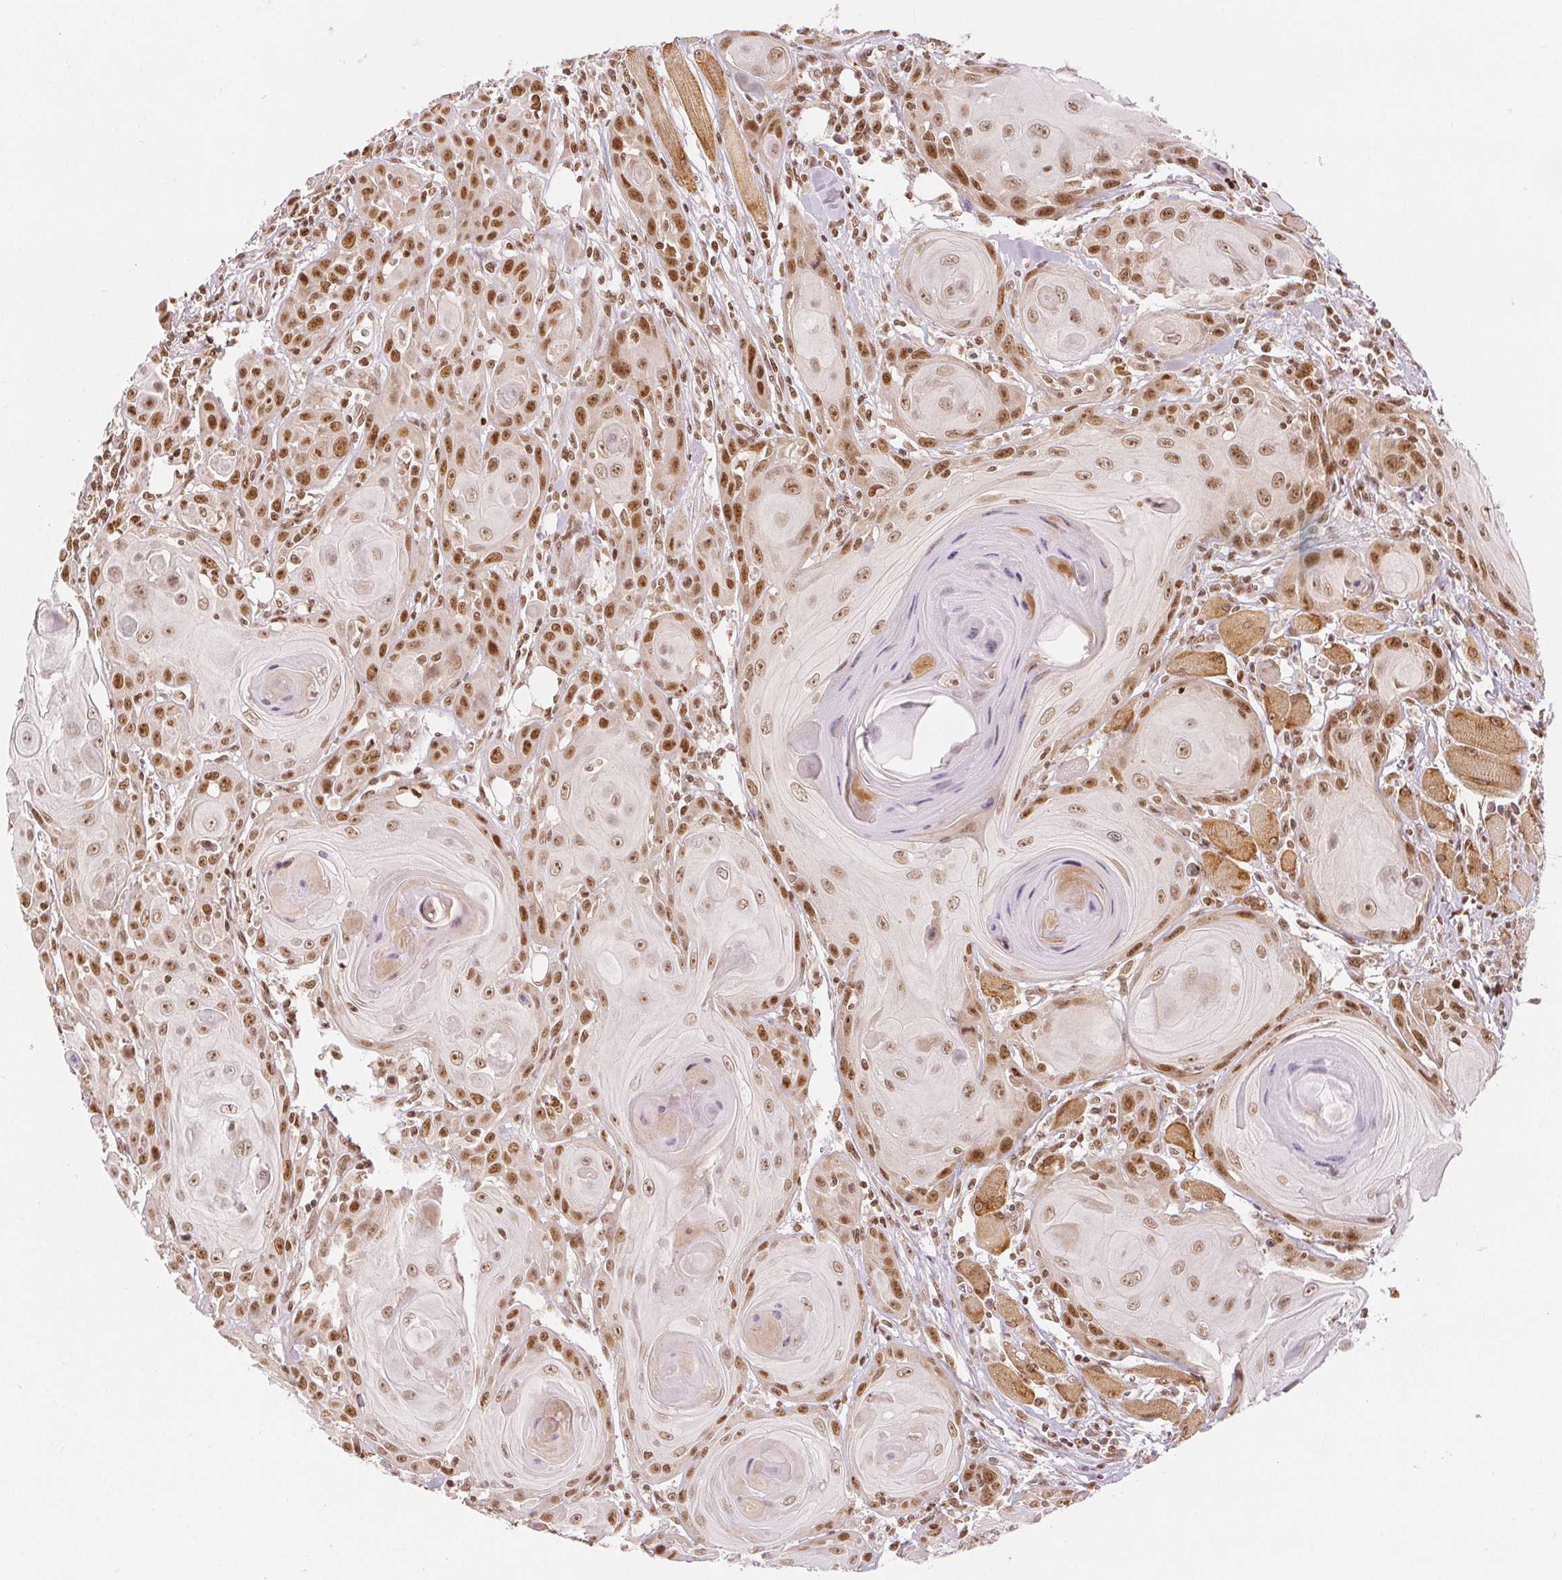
{"staining": {"intensity": "moderate", "quantity": ">75%", "location": "nuclear"}, "tissue": "head and neck cancer", "cell_type": "Tumor cells", "image_type": "cancer", "snomed": [{"axis": "morphology", "description": "Squamous cell carcinoma, NOS"}, {"axis": "topography", "description": "Head-Neck"}], "caption": "Human head and neck cancer (squamous cell carcinoma) stained with a brown dye shows moderate nuclear positive positivity in about >75% of tumor cells.", "gene": "DEK", "patient": {"sex": "female", "age": 80}}